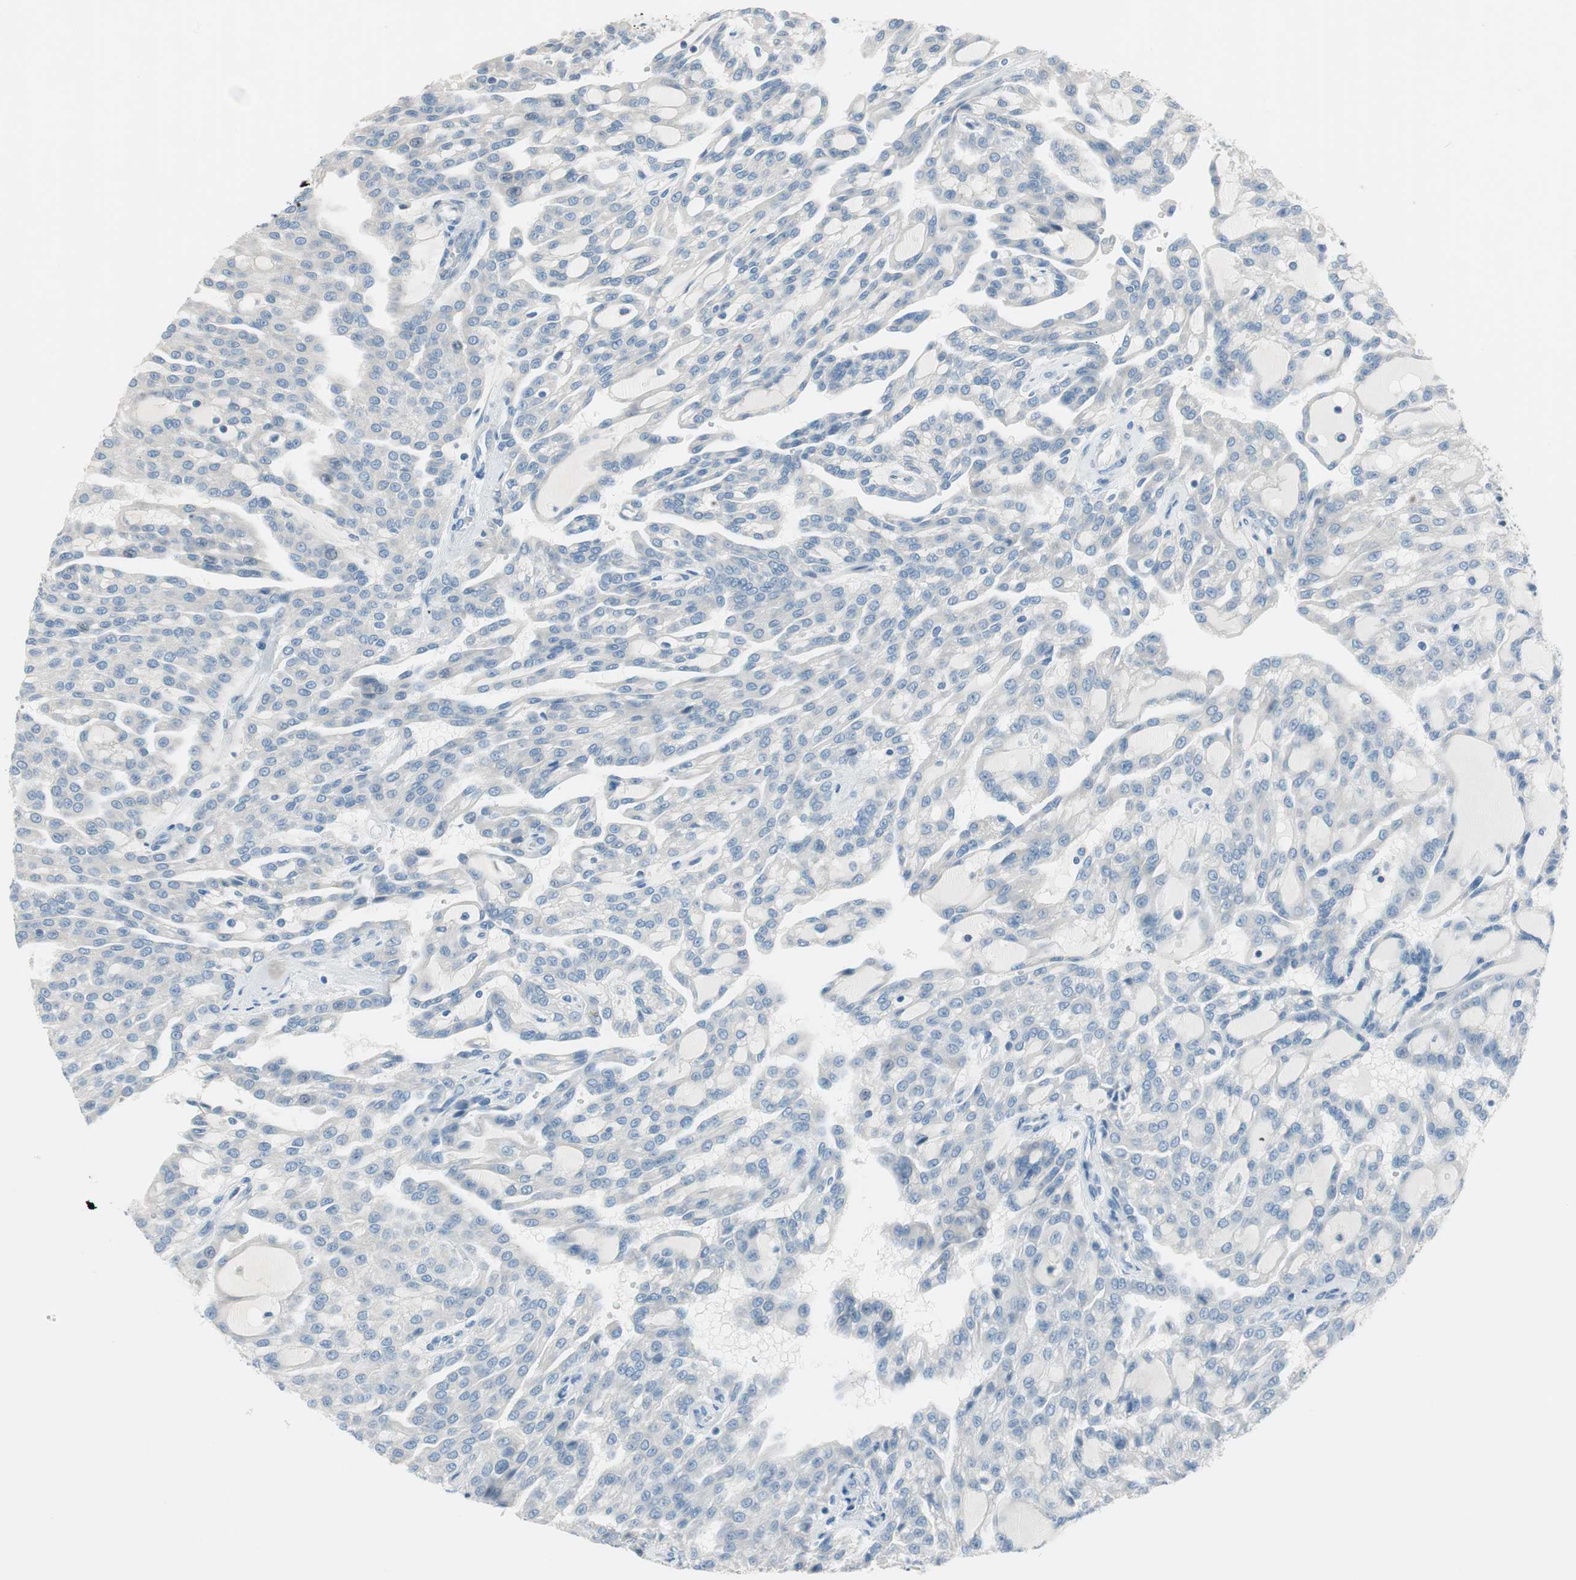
{"staining": {"intensity": "negative", "quantity": "none", "location": "none"}, "tissue": "renal cancer", "cell_type": "Tumor cells", "image_type": "cancer", "snomed": [{"axis": "morphology", "description": "Adenocarcinoma, NOS"}, {"axis": "topography", "description": "Kidney"}], "caption": "An immunohistochemistry (IHC) micrograph of renal cancer (adenocarcinoma) is shown. There is no staining in tumor cells of renal cancer (adenocarcinoma). (DAB (3,3'-diaminobenzidine) IHC visualized using brightfield microscopy, high magnification).", "gene": "PRRG4", "patient": {"sex": "male", "age": 63}}